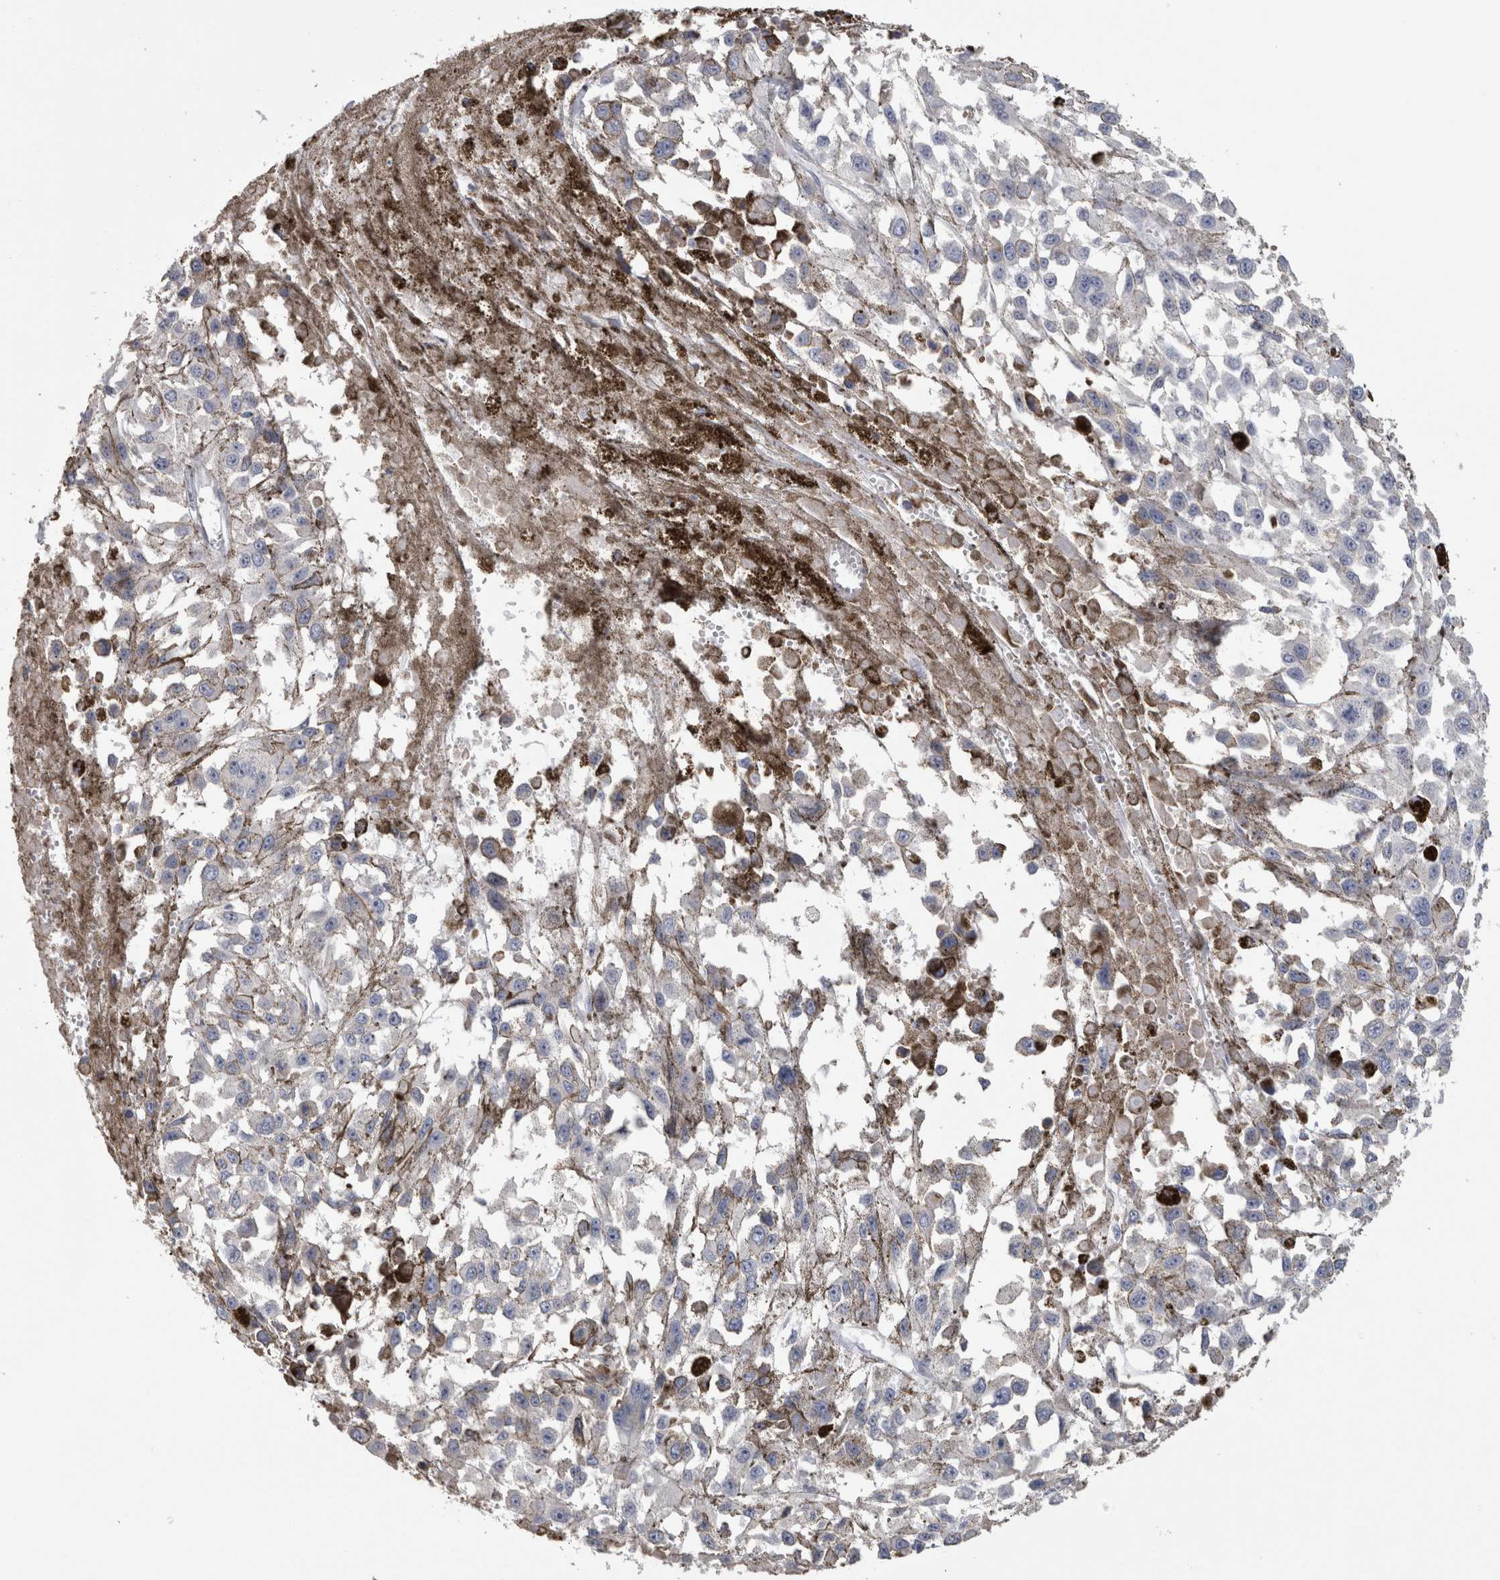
{"staining": {"intensity": "negative", "quantity": "none", "location": "none"}, "tissue": "melanoma", "cell_type": "Tumor cells", "image_type": "cancer", "snomed": [{"axis": "morphology", "description": "Malignant melanoma, Metastatic site"}, {"axis": "topography", "description": "Lymph node"}], "caption": "Malignant melanoma (metastatic site) was stained to show a protein in brown. There is no significant expression in tumor cells.", "gene": "IL33", "patient": {"sex": "male", "age": 59}}